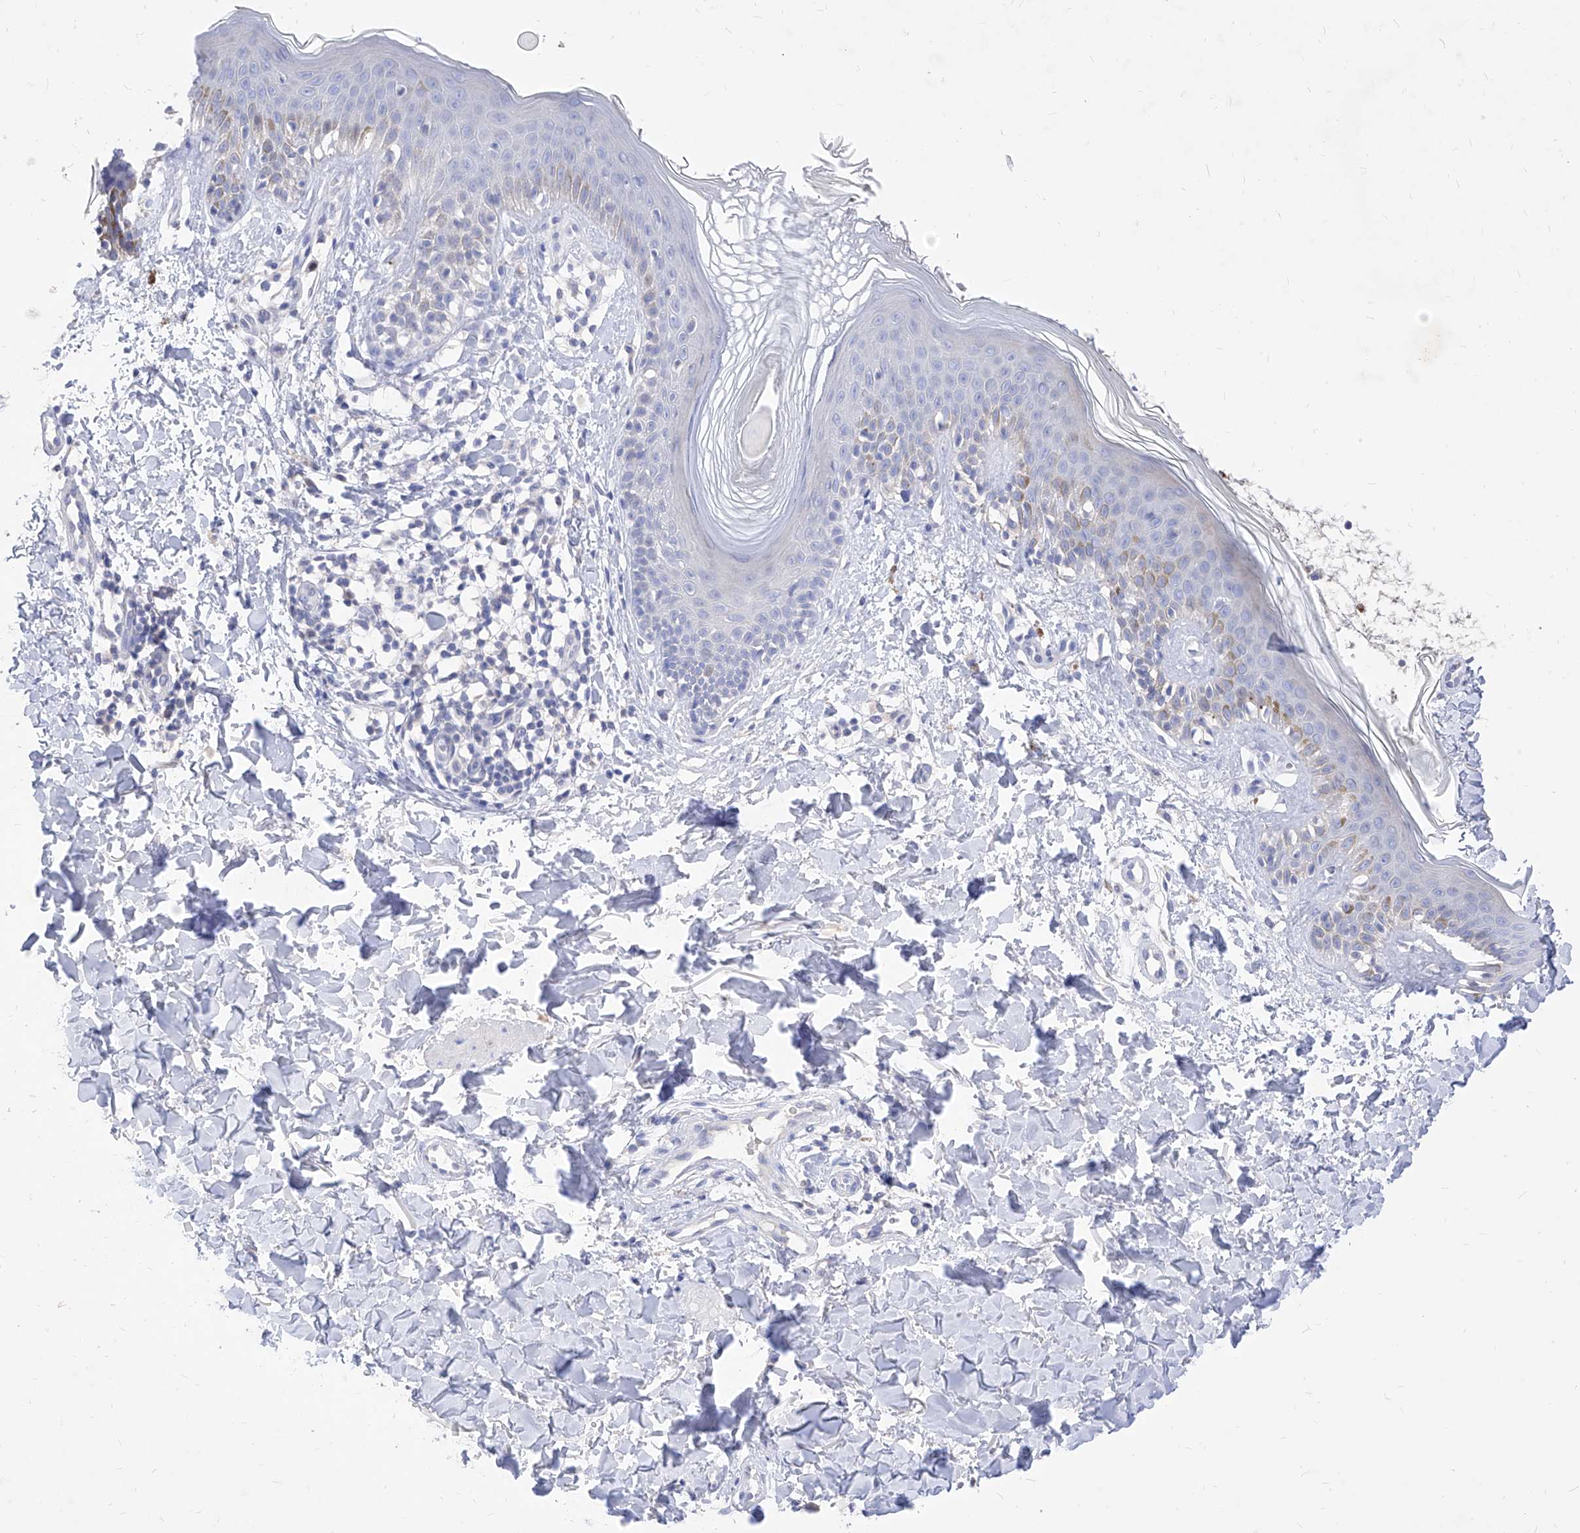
{"staining": {"intensity": "negative", "quantity": "none", "location": "none"}, "tissue": "skin", "cell_type": "Fibroblasts", "image_type": "normal", "snomed": [{"axis": "morphology", "description": "Normal tissue, NOS"}, {"axis": "topography", "description": "Skin"}], "caption": "Histopathology image shows no significant protein positivity in fibroblasts of unremarkable skin. Brightfield microscopy of immunohistochemistry stained with DAB (brown) and hematoxylin (blue), captured at high magnification.", "gene": "VAX1", "patient": {"sex": "male", "age": 37}}